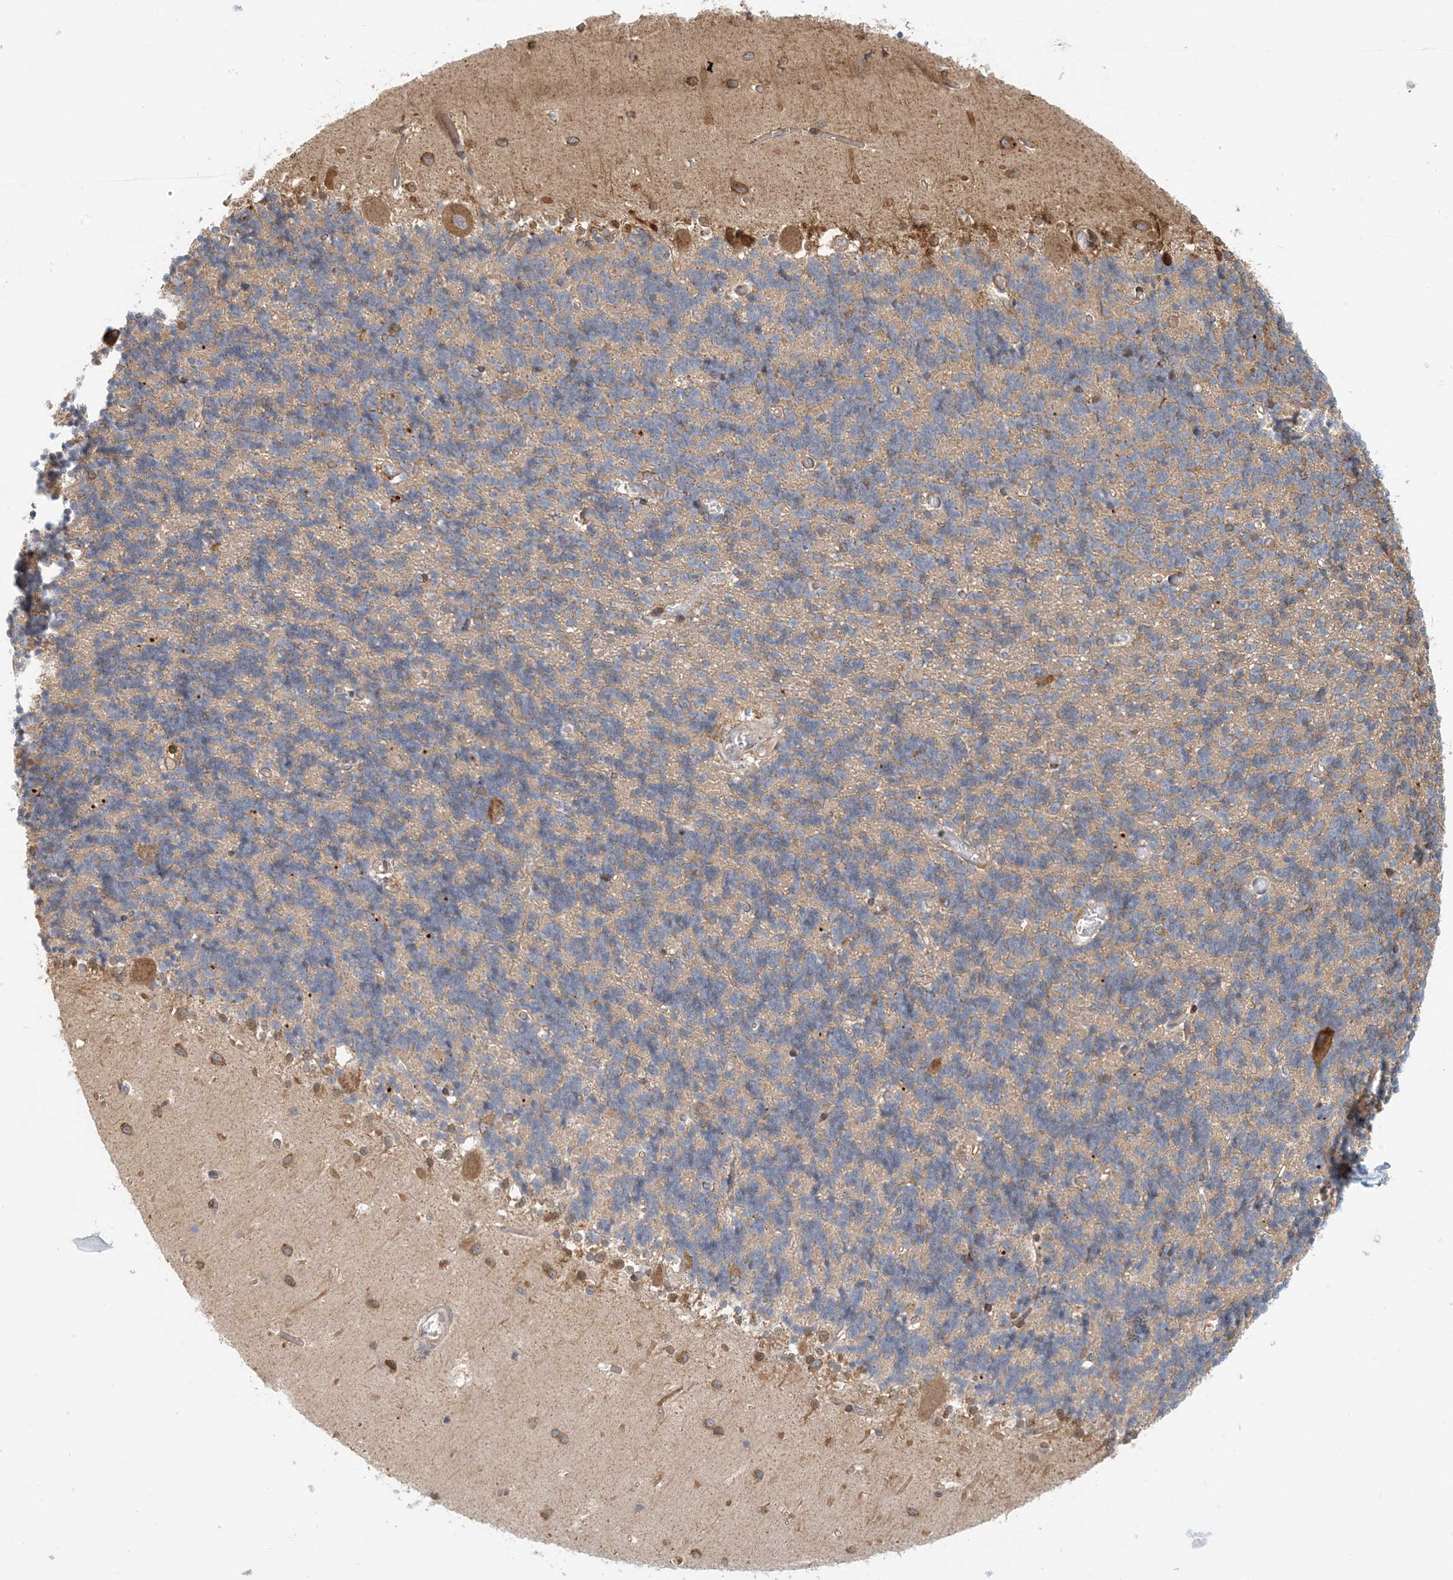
{"staining": {"intensity": "negative", "quantity": "none", "location": "none"}, "tissue": "cerebellum", "cell_type": "Cells in granular layer", "image_type": "normal", "snomed": [{"axis": "morphology", "description": "Normal tissue, NOS"}, {"axis": "topography", "description": "Cerebellum"}], "caption": "Immunohistochemistry image of unremarkable cerebellum stained for a protein (brown), which reveals no expression in cells in granular layer. (DAB (3,3'-diaminobenzidine) immunohistochemistry visualized using brightfield microscopy, high magnification).", "gene": "HNMT", "patient": {"sex": "male", "age": 37}}